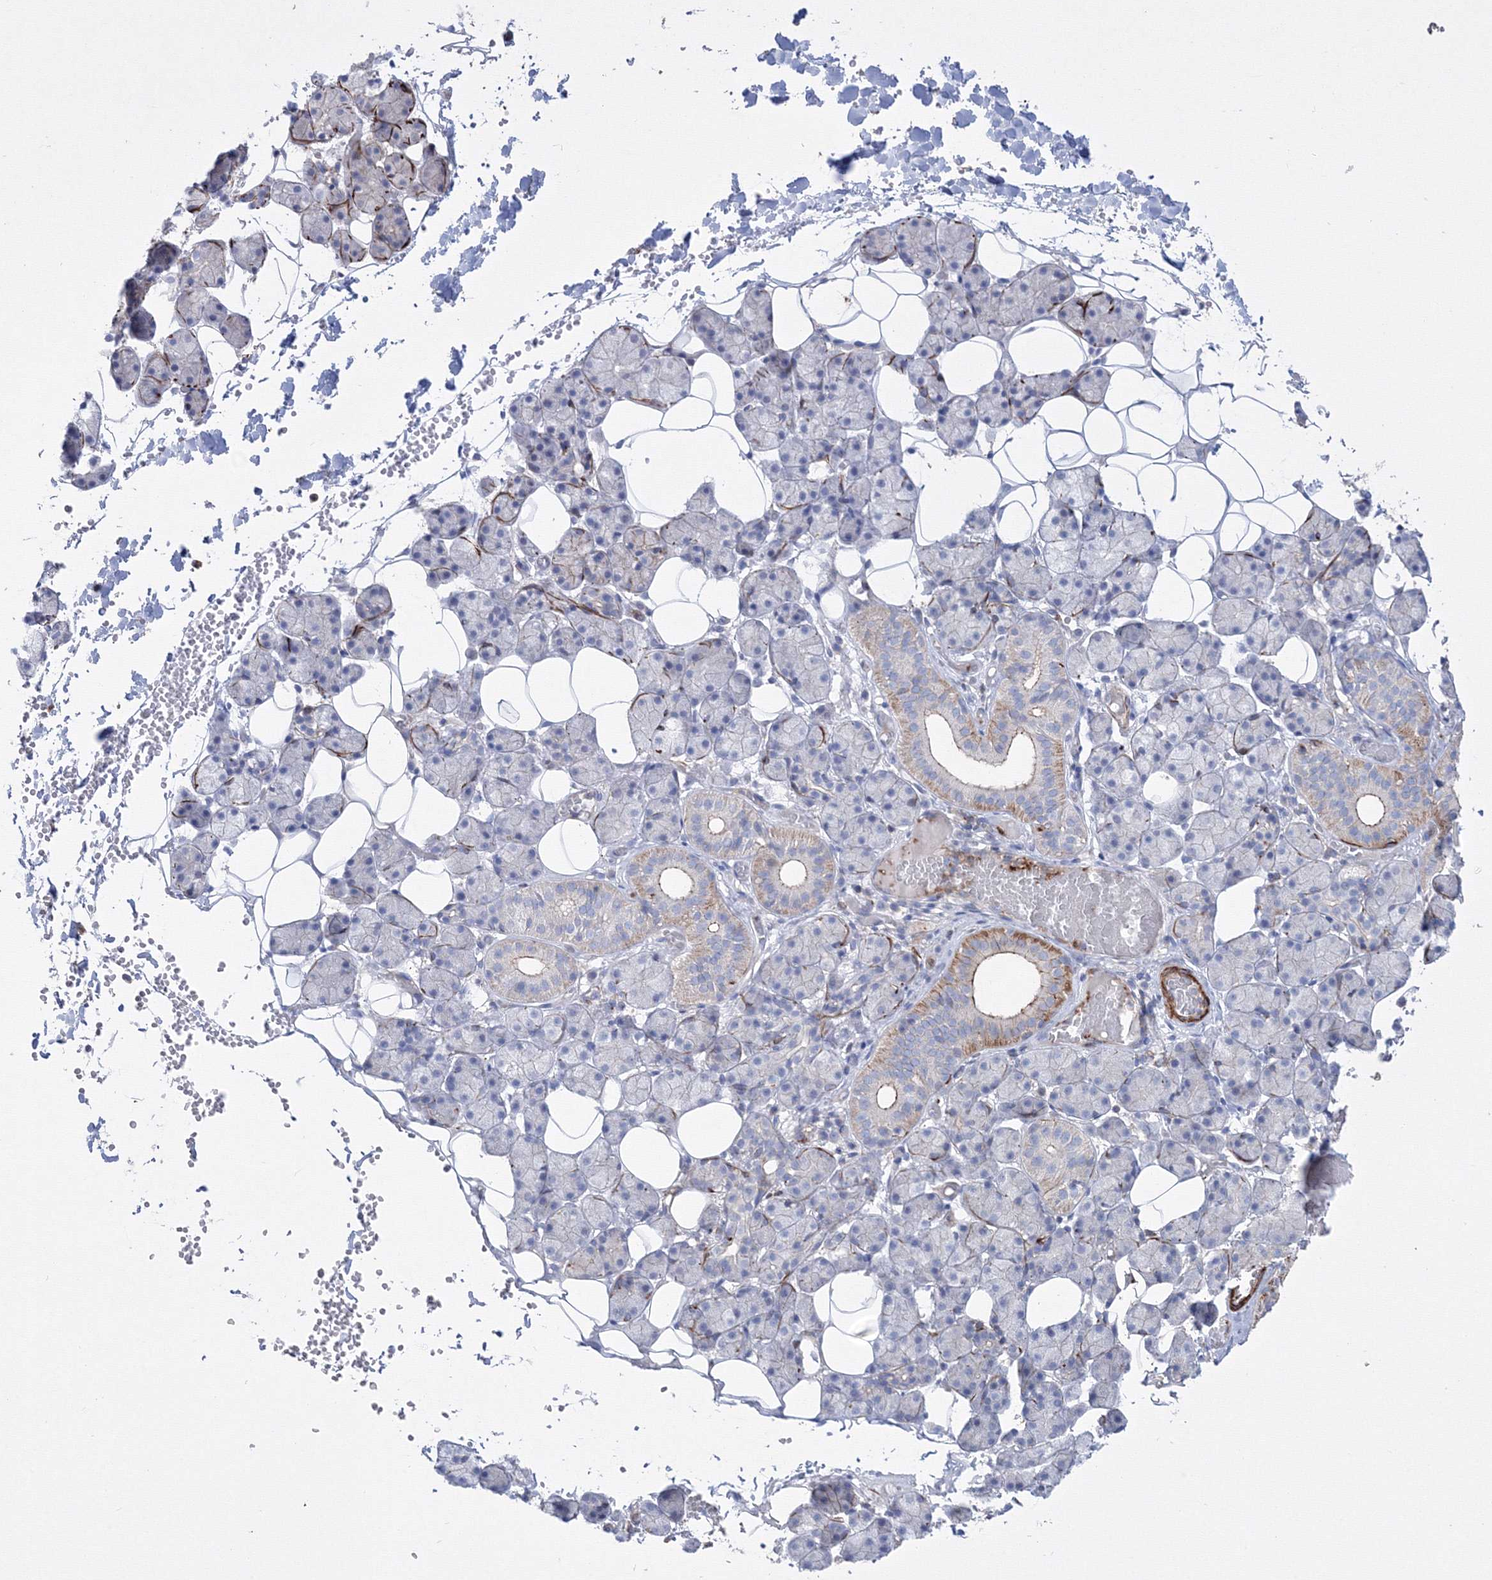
{"staining": {"intensity": "moderate", "quantity": "<25%", "location": "cytoplasmic/membranous"}, "tissue": "salivary gland", "cell_type": "Glandular cells", "image_type": "normal", "snomed": [{"axis": "morphology", "description": "Normal tissue, NOS"}, {"axis": "topography", "description": "Salivary gland"}], "caption": "A brown stain highlights moderate cytoplasmic/membranous staining of a protein in glandular cells of normal salivary gland.", "gene": "GPR82", "patient": {"sex": "female", "age": 33}}